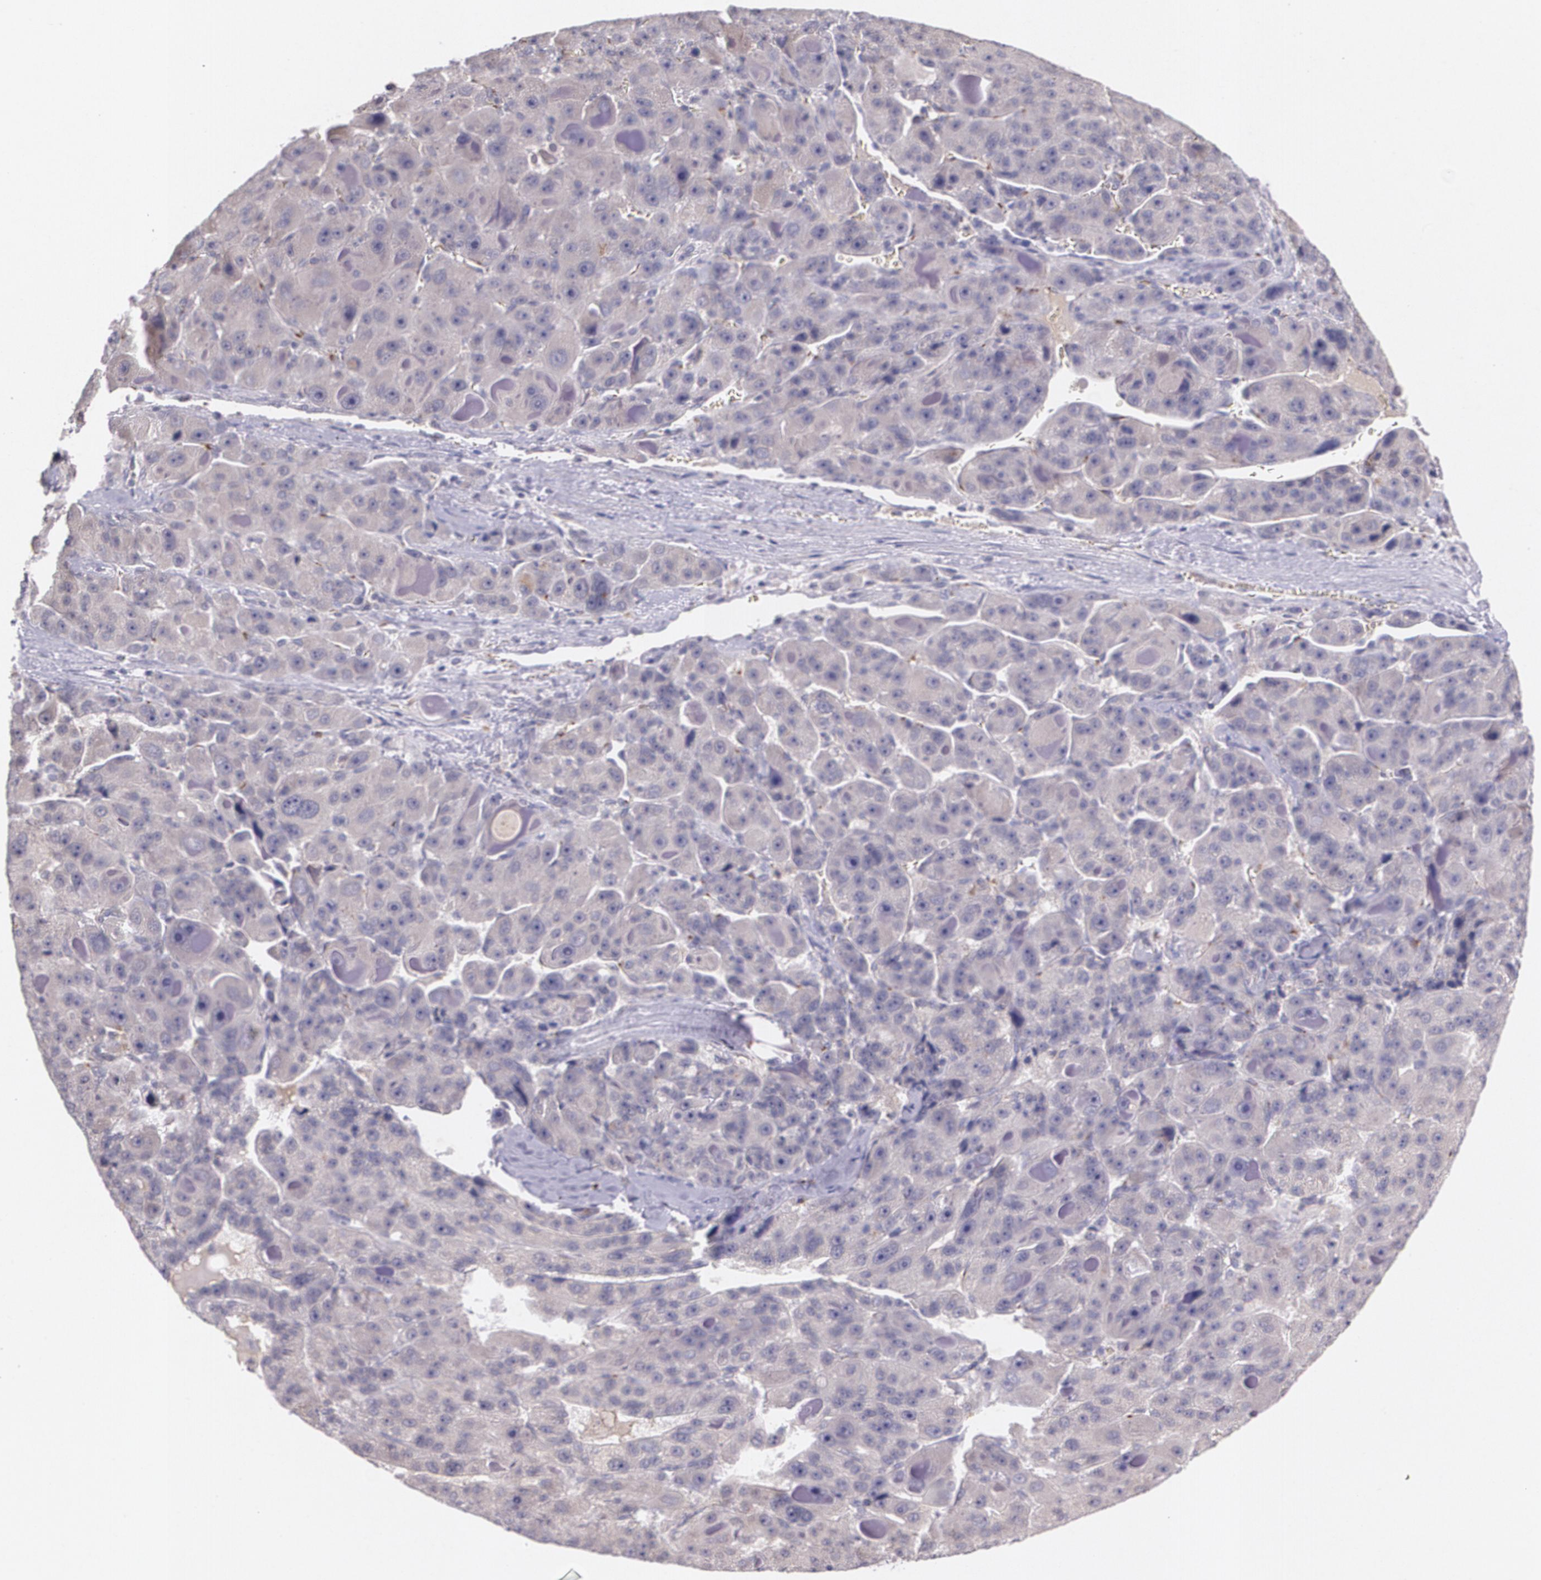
{"staining": {"intensity": "weak", "quantity": ">75%", "location": "cytoplasmic/membranous"}, "tissue": "liver cancer", "cell_type": "Tumor cells", "image_type": "cancer", "snomed": [{"axis": "morphology", "description": "Carcinoma, Hepatocellular, NOS"}, {"axis": "topography", "description": "Liver"}], "caption": "About >75% of tumor cells in liver hepatocellular carcinoma reveal weak cytoplasmic/membranous protein positivity as visualized by brown immunohistochemical staining.", "gene": "TM4SF1", "patient": {"sex": "male", "age": 76}}